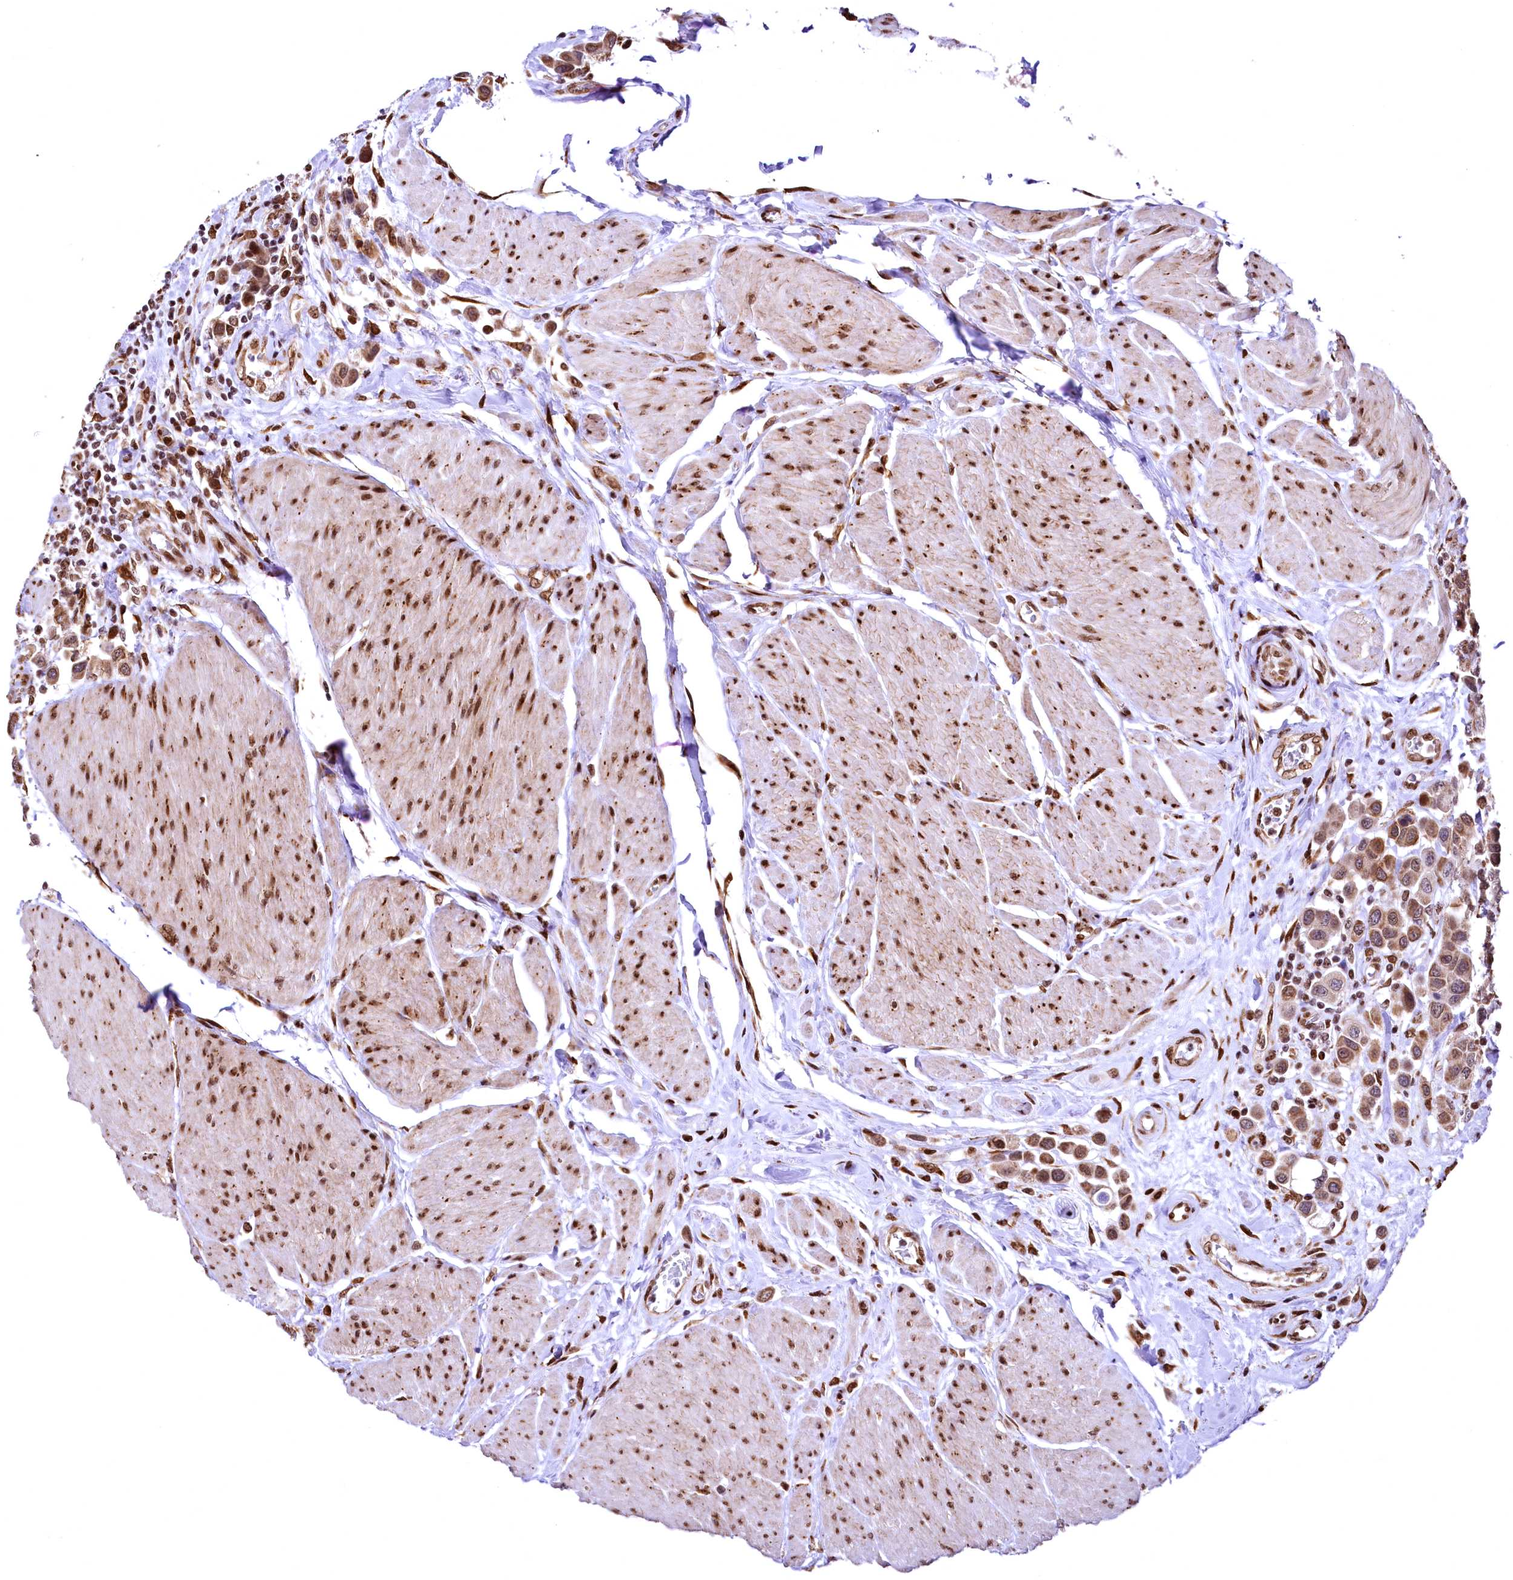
{"staining": {"intensity": "moderate", "quantity": ">75%", "location": "cytoplasmic/membranous,nuclear"}, "tissue": "urothelial cancer", "cell_type": "Tumor cells", "image_type": "cancer", "snomed": [{"axis": "morphology", "description": "Urothelial carcinoma, High grade"}, {"axis": "topography", "description": "Urinary bladder"}], "caption": "A high-resolution micrograph shows immunohistochemistry (IHC) staining of urothelial cancer, which reveals moderate cytoplasmic/membranous and nuclear staining in about >75% of tumor cells.", "gene": "PDS5B", "patient": {"sex": "male", "age": 50}}